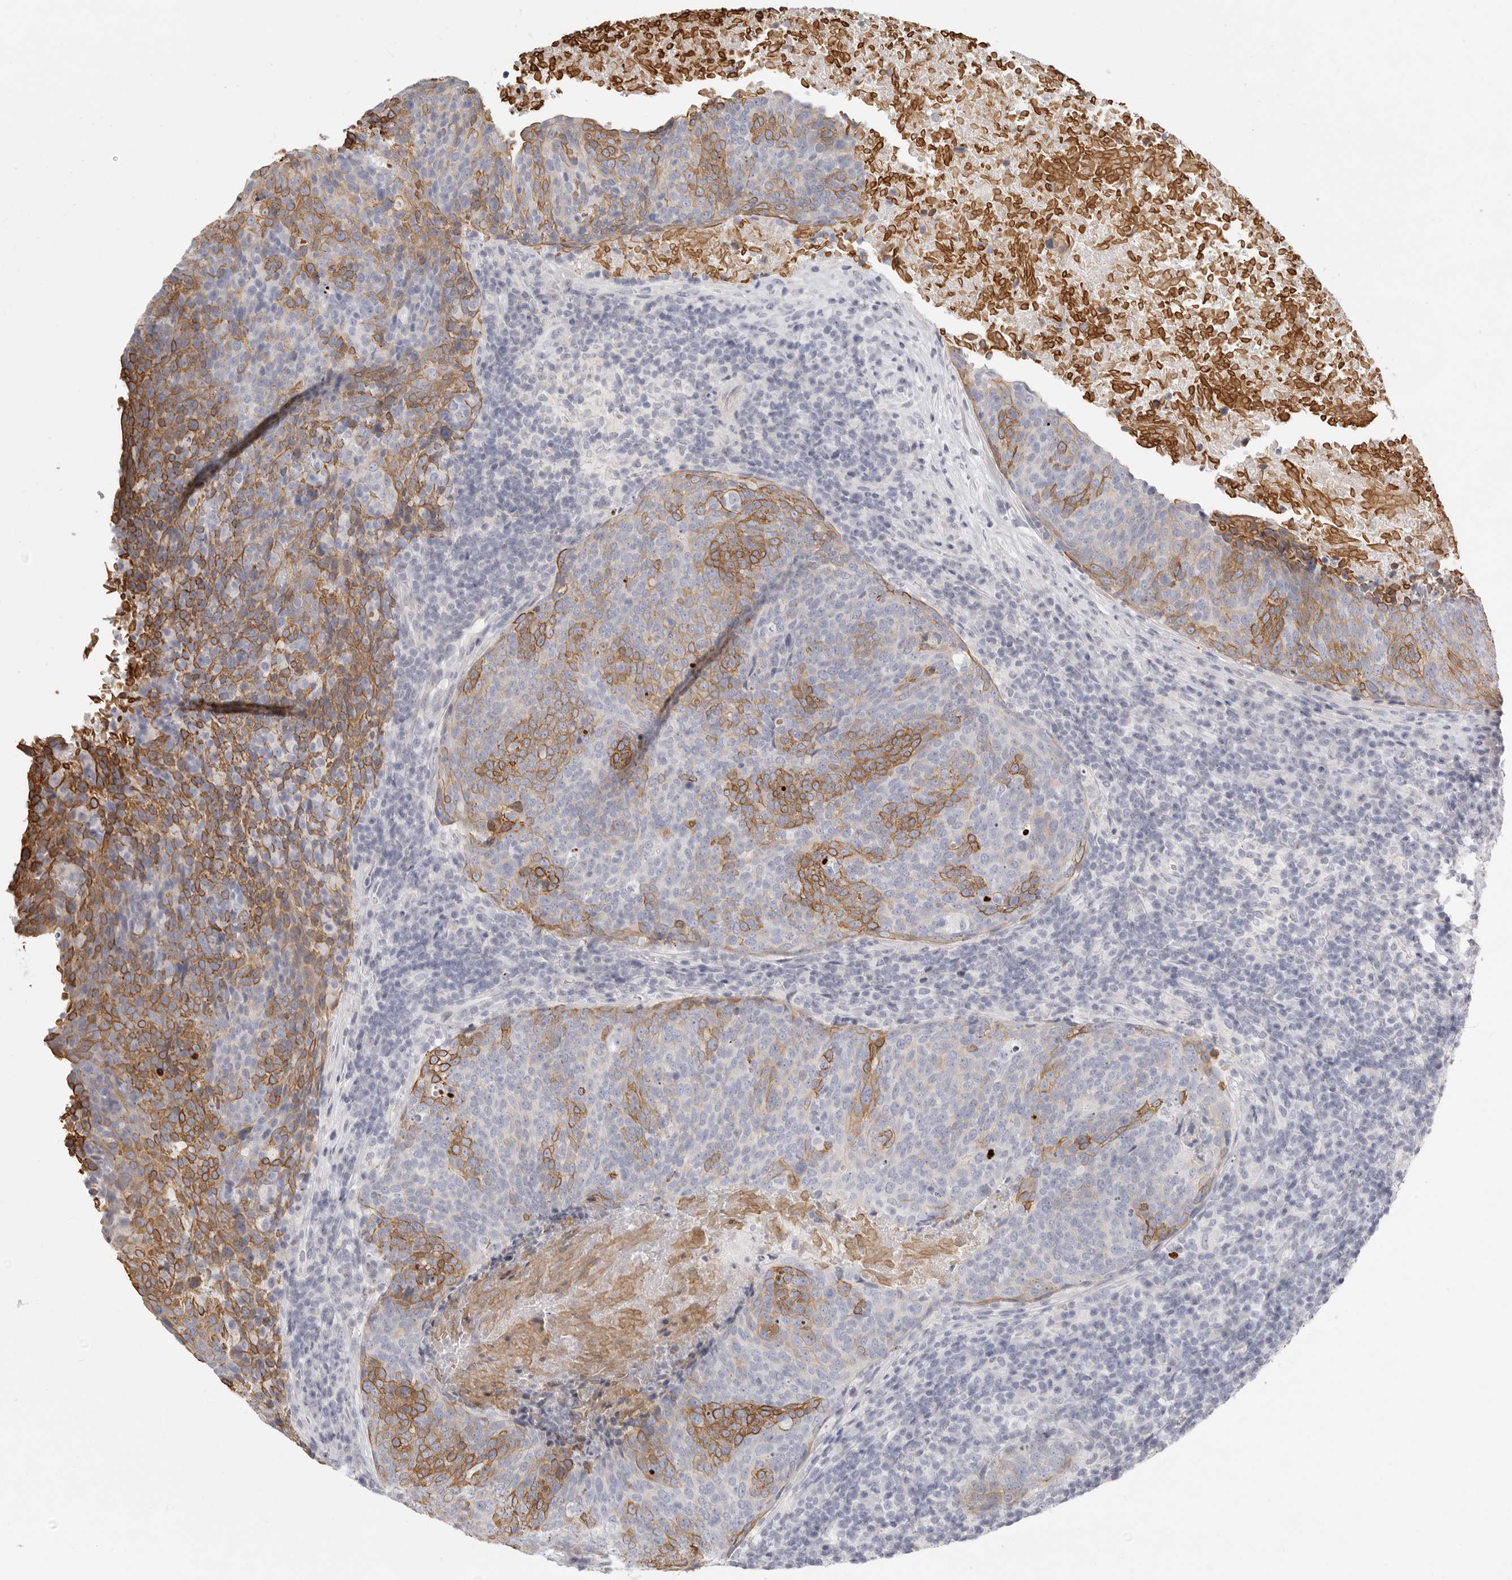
{"staining": {"intensity": "moderate", "quantity": "25%-75%", "location": "cytoplasmic/membranous"}, "tissue": "head and neck cancer", "cell_type": "Tumor cells", "image_type": "cancer", "snomed": [{"axis": "morphology", "description": "Squamous cell carcinoma, NOS"}, {"axis": "morphology", "description": "Squamous cell carcinoma, metastatic, NOS"}, {"axis": "topography", "description": "Lymph node"}, {"axis": "topography", "description": "Head-Neck"}], "caption": "High-power microscopy captured an immunohistochemistry (IHC) histopathology image of head and neck cancer (squamous cell carcinoma), revealing moderate cytoplasmic/membranous expression in about 25%-75% of tumor cells. Nuclei are stained in blue.", "gene": "RXFP1", "patient": {"sex": "male", "age": 62}}